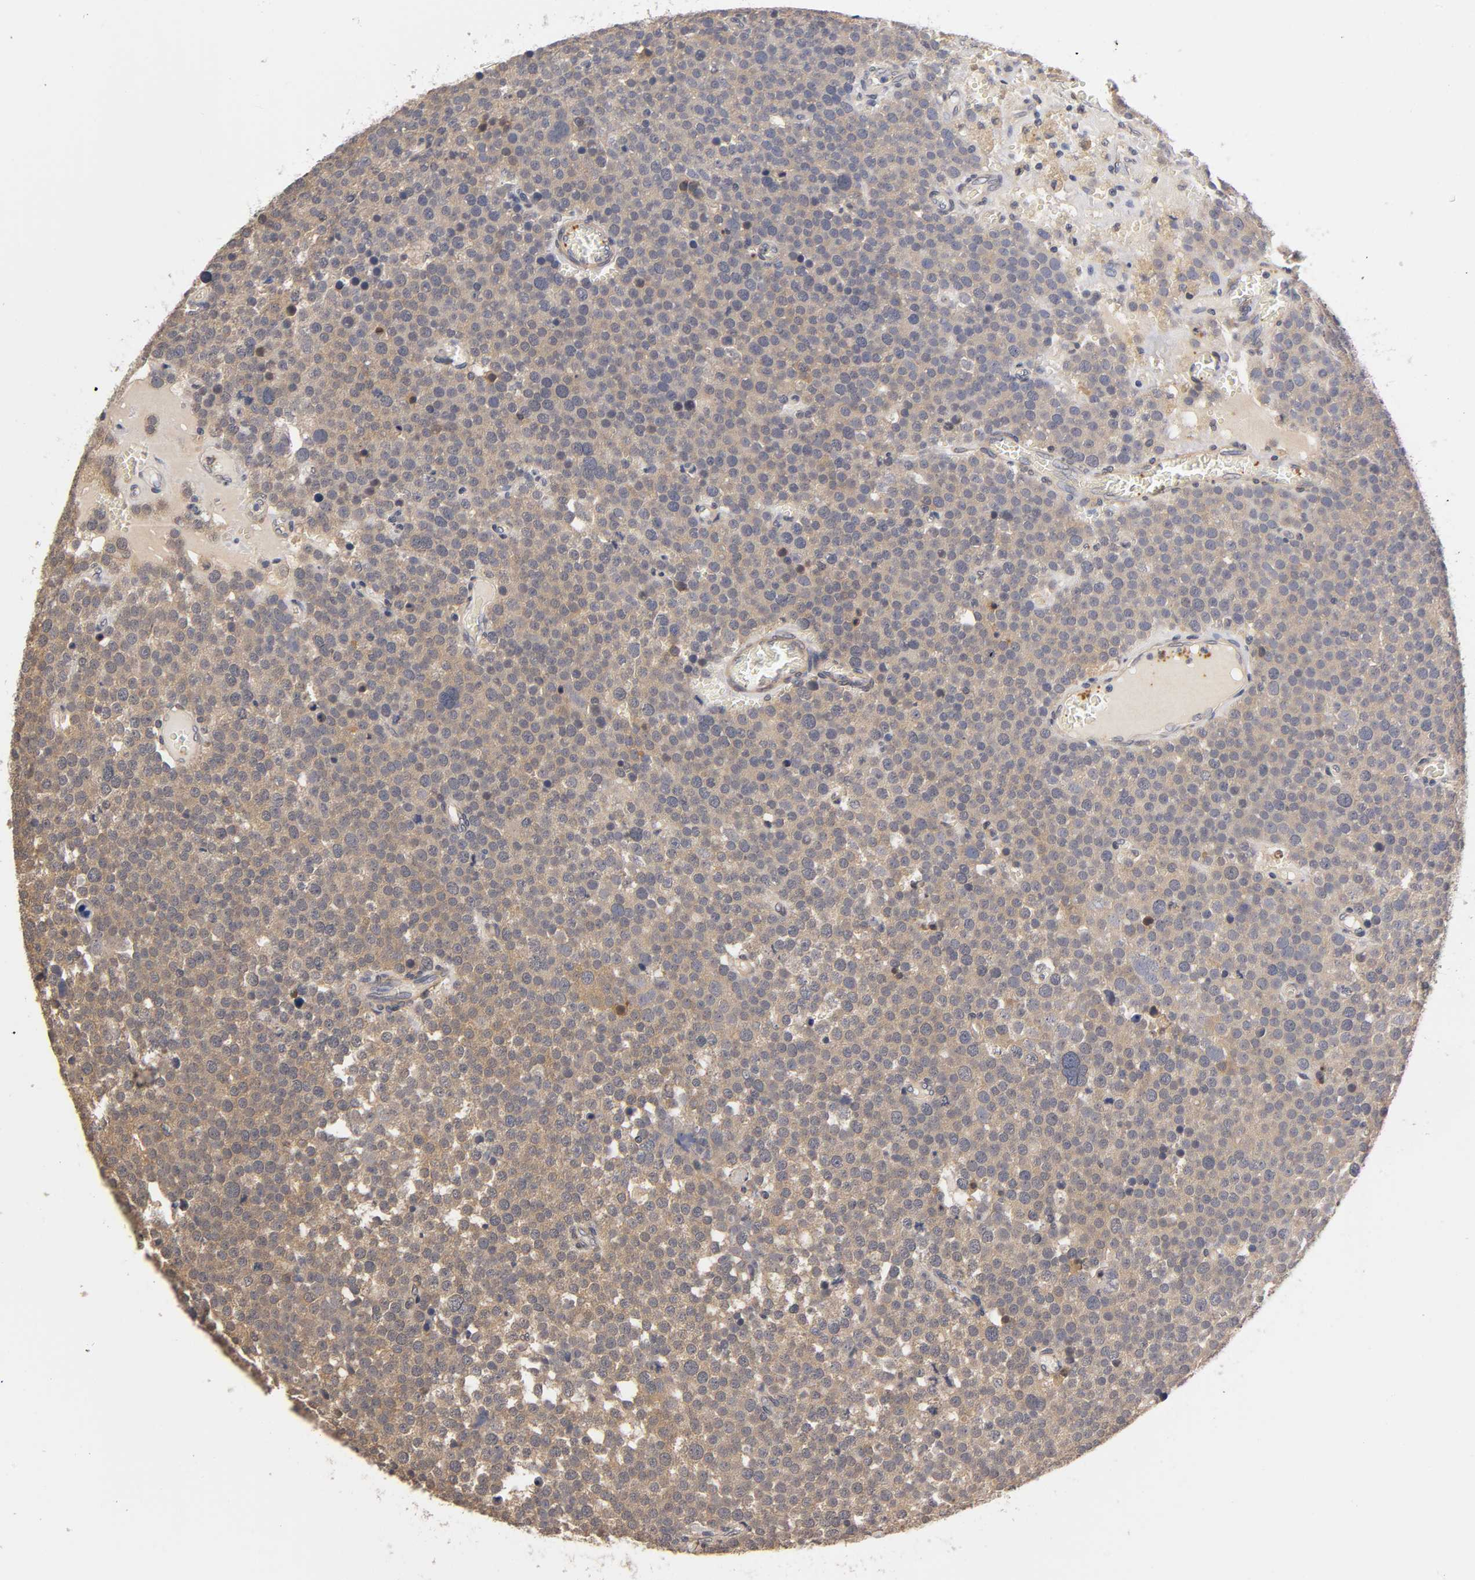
{"staining": {"intensity": "weak", "quantity": ">75%", "location": "cytoplasmic/membranous"}, "tissue": "testis cancer", "cell_type": "Tumor cells", "image_type": "cancer", "snomed": [{"axis": "morphology", "description": "Seminoma, NOS"}, {"axis": "topography", "description": "Testis"}], "caption": "High-magnification brightfield microscopy of testis seminoma stained with DAB (3,3'-diaminobenzidine) (brown) and counterstained with hematoxylin (blue). tumor cells exhibit weak cytoplasmic/membranous positivity is present in about>75% of cells. (Stains: DAB in brown, nuclei in blue, Microscopy: brightfield microscopy at high magnification).", "gene": "PDE5A", "patient": {"sex": "male", "age": 71}}